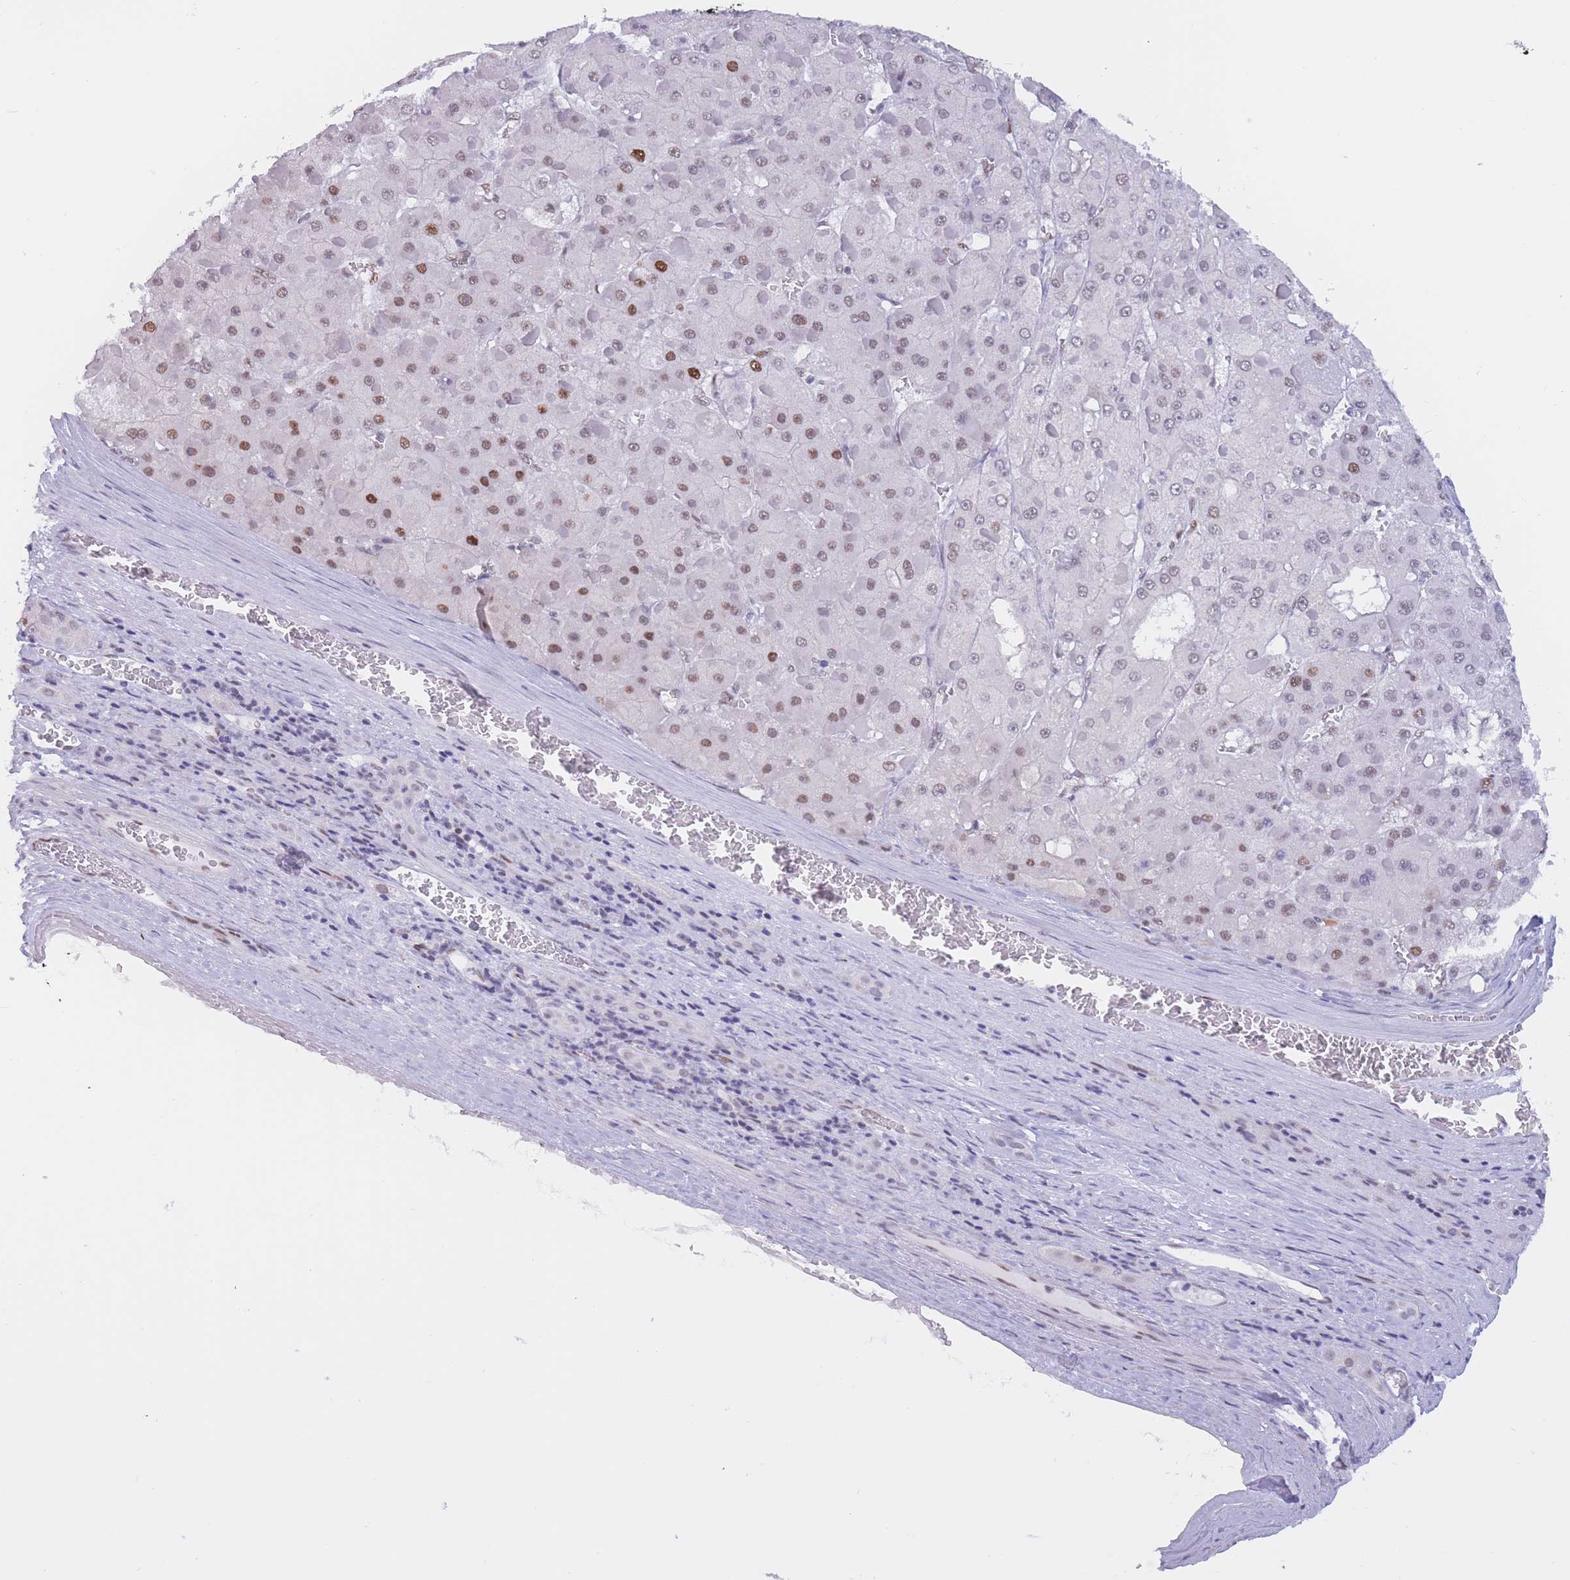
{"staining": {"intensity": "strong", "quantity": "<25%", "location": "nuclear"}, "tissue": "liver cancer", "cell_type": "Tumor cells", "image_type": "cancer", "snomed": [{"axis": "morphology", "description": "Carcinoma, Hepatocellular, NOS"}, {"axis": "topography", "description": "Liver"}], "caption": "The image exhibits a brown stain indicating the presence of a protein in the nuclear of tumor cells in liver cancer.", "gene": "NASP", "patient": {"sex": "female", "age": 73}}